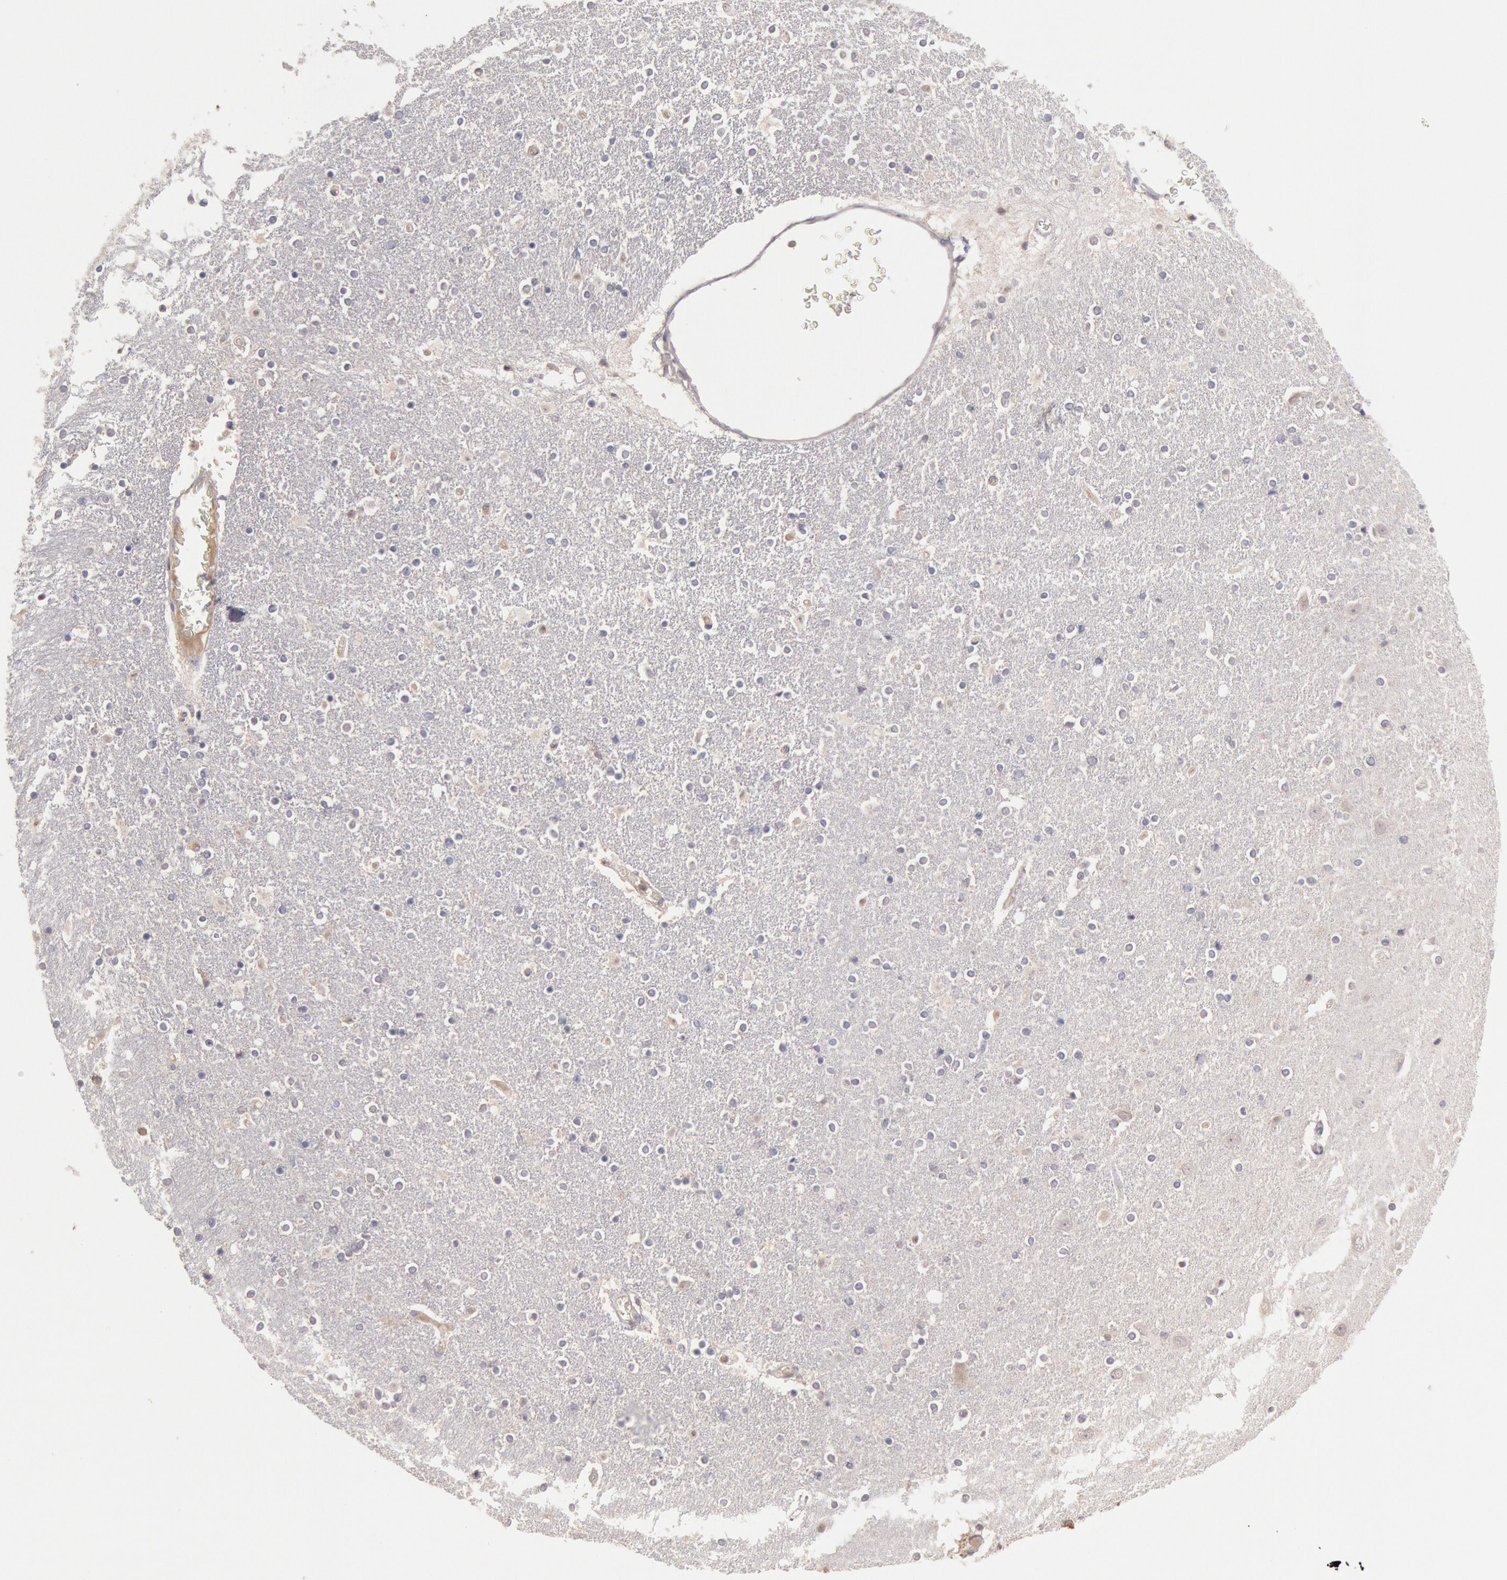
{"staining": {"intensity": "negative", "quantity": "none", "location": "none"}, "tissue": "caudate", "cell_type": "Glial cells", "image_type": "normal", "snomed": [{"axis": "morphology", "description": "Normal tissue, NOS"}, {"axis": "topography", "description": "Lateral ventricle wall"}], "caption": "High power microscopy micrograph of an immunohistochemistry photomicrograph of normal caudate, revealing no significant expression in glial cells.", "gene": "ZFP36L1", "patient": {"sex": "female", "age": 54}}